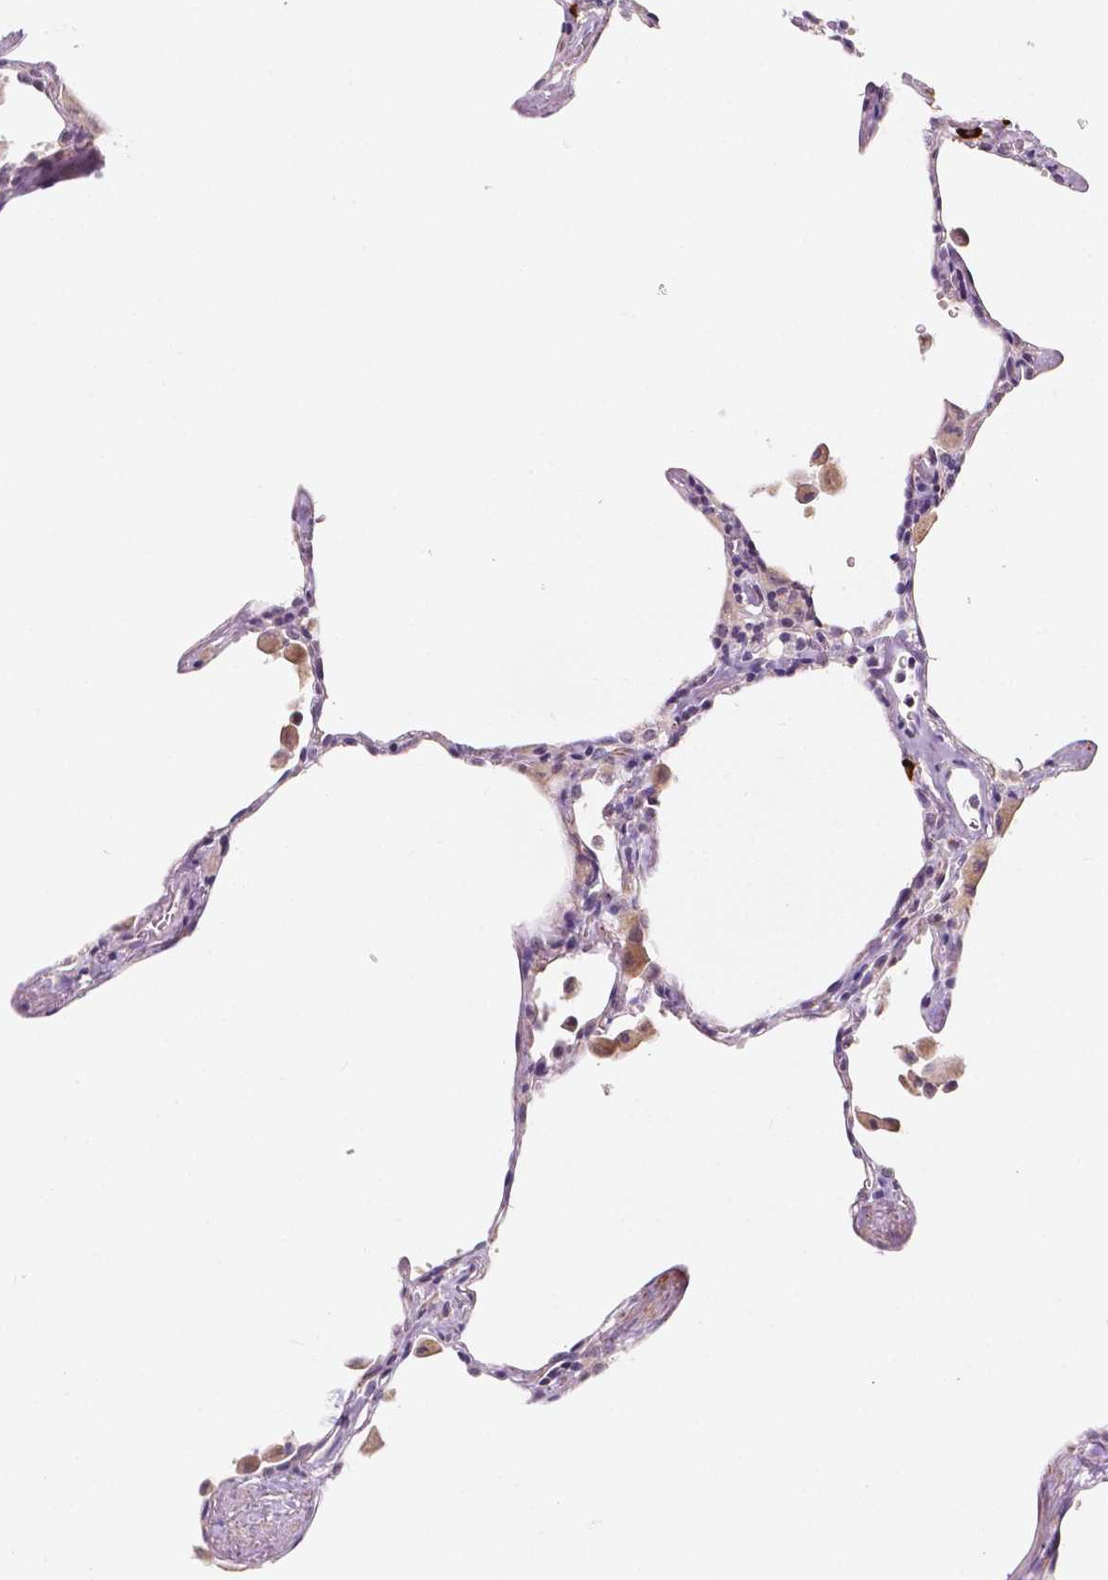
{"staining": {"intensity": "negative", "quantity": "none", "location": "none"}, "tissue": "lung", "cell_type": "Alveolar cells", "image_type": "normal", "snomed": [{"axis": "morphology", "description": "Normal tissue, NOS"}, {"axis": "topography", "description": "Lung"}], "caption": "The image reveals no significant positivity in alveolar cells of lung. (Brightfield microscopy of DAB (3,3'-diaminobenzidine) immunohistochemistry at high magnification).", "gene": "SIRT2", "patient": {"sex": "female", "age": 47}}